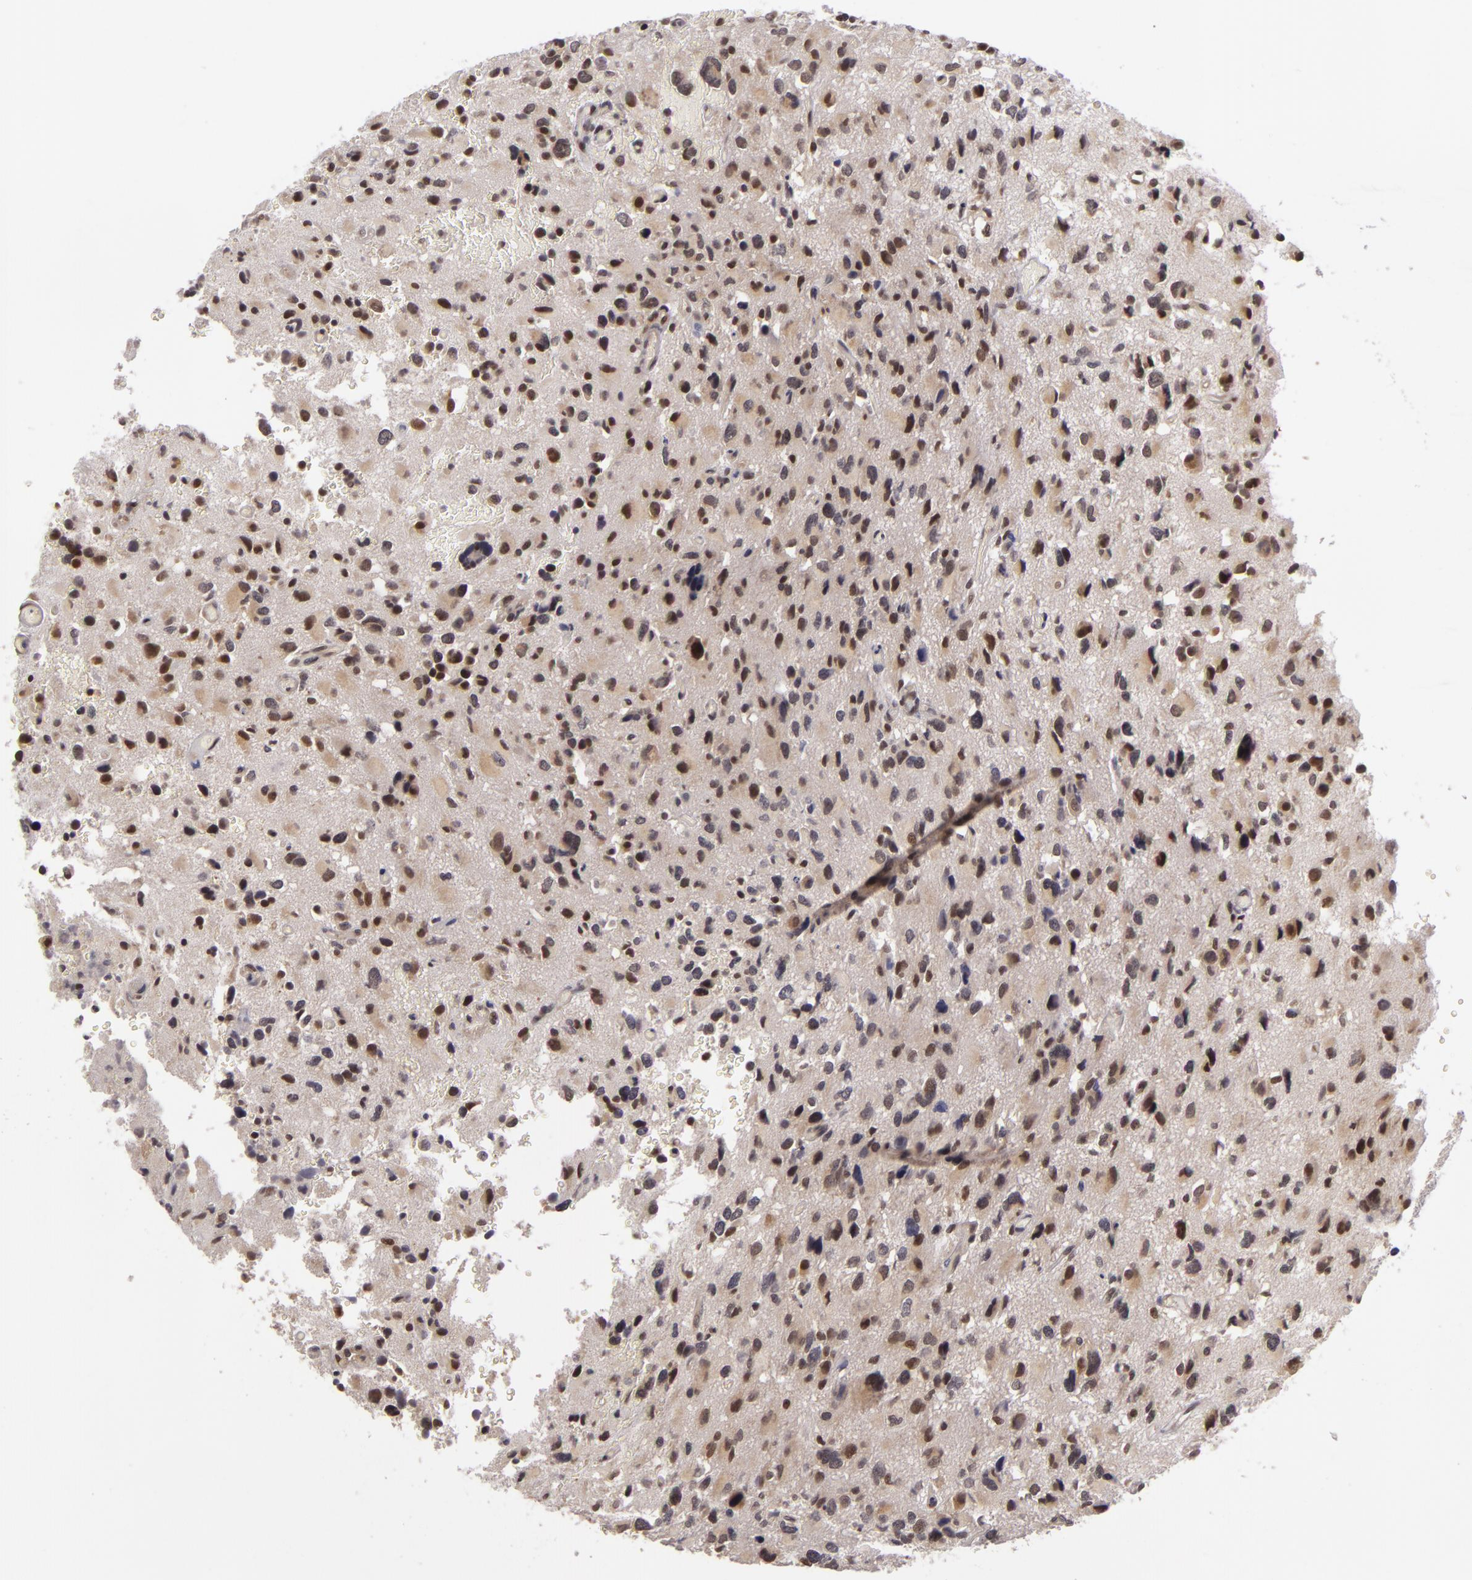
{"staining": {"intensity": "moderate", "quantity": "25%-75%", "location": "nuclear"}, "tissue": "glioma", "cell_type": "Tumor cells", "image_type": "cancer", "snomed": [{"axis": "morphology", "description": "Glioma, malignant, High grade"}, {"axis": "topography", "description": "Brain"}], "caption": "Immunohistochemistry of human glioma reveals medium levels of moderate nuclear positivity in approximately 25%-75% of tumor cells.", "gene": "ZNF133", "patient": {"sex": "male", "age": 69}}